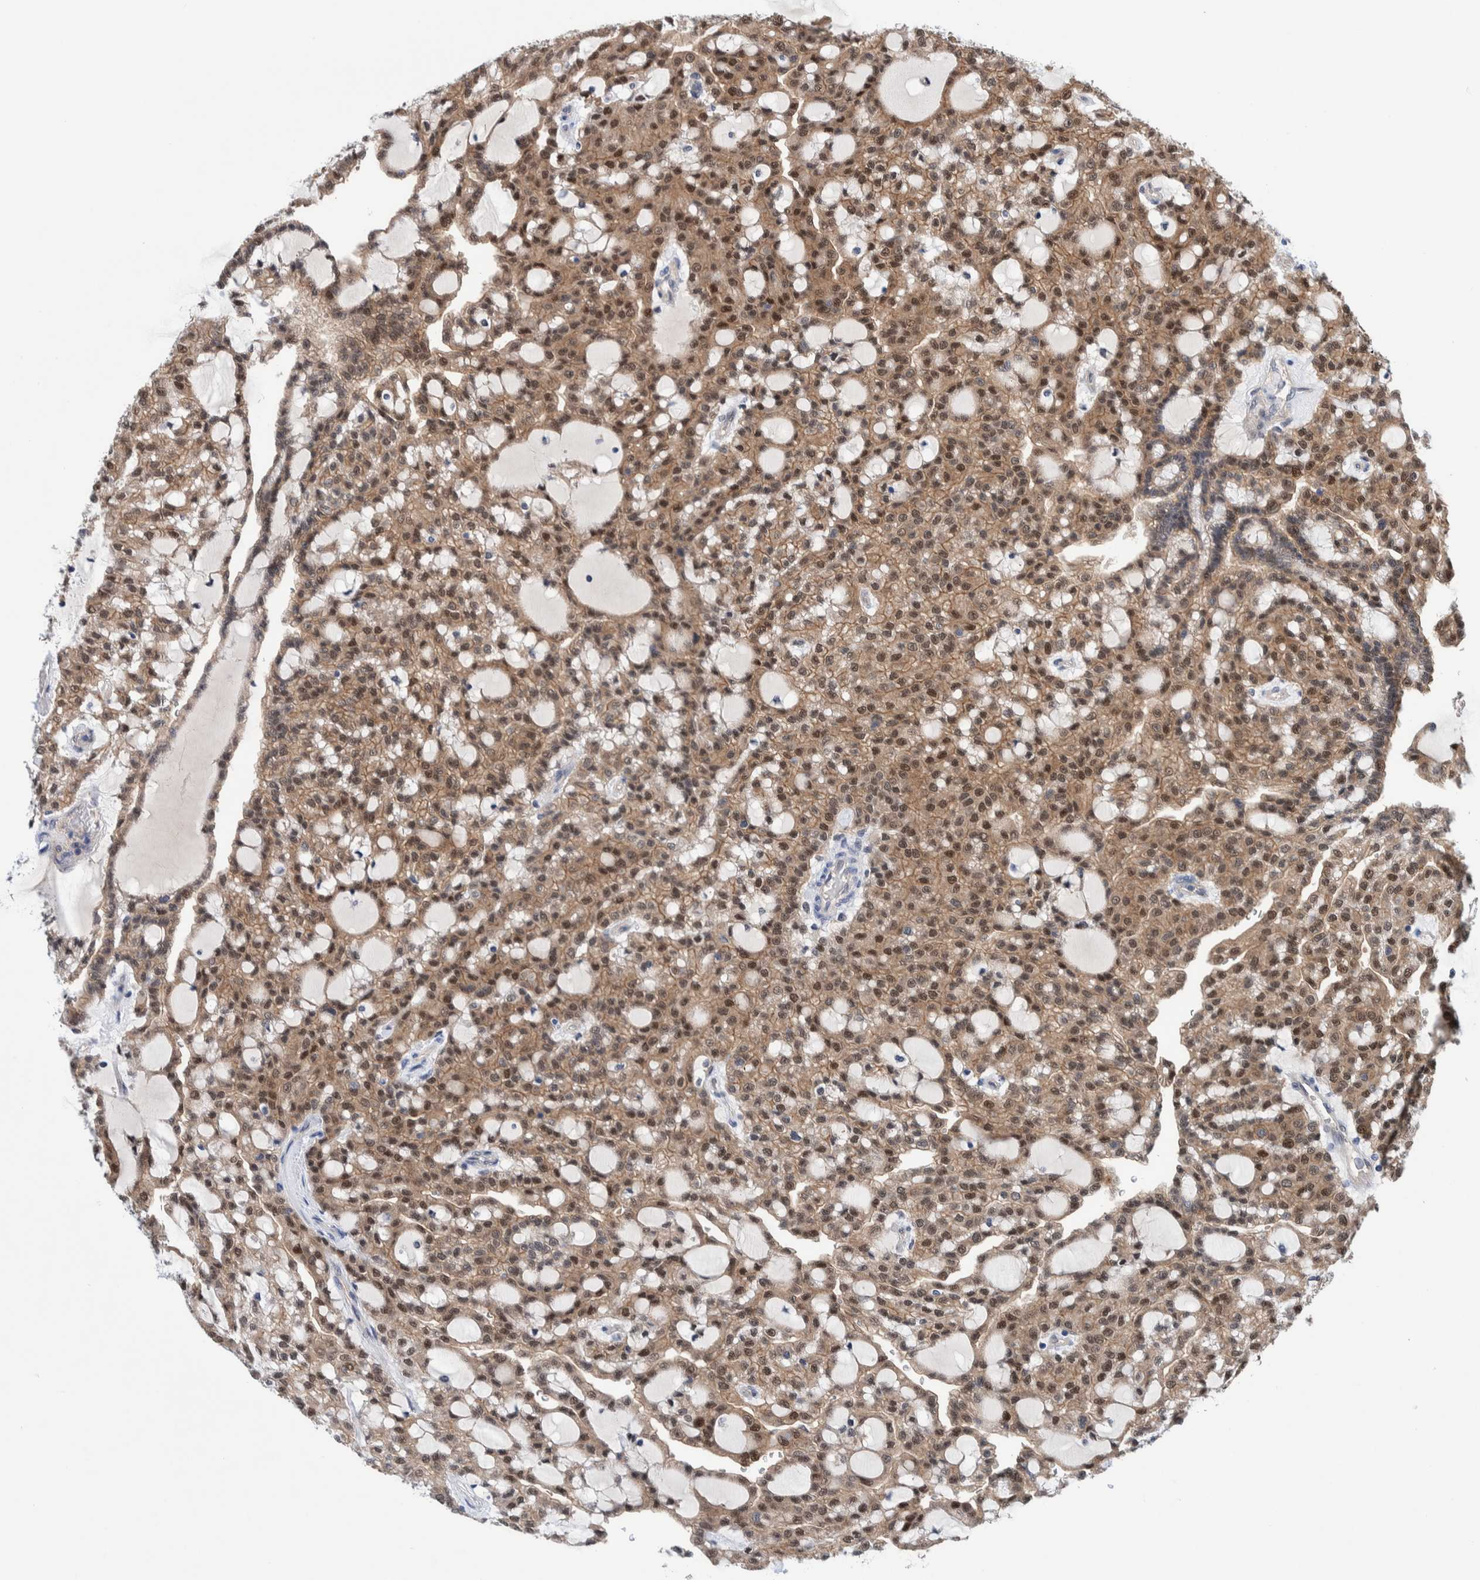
{"staining": {"intensity": "moderate", "quantity": ">75%", "location": "cytoplasmic/membranous,nuclear"}, "tissue": "renal cancer", "cell_type": "Tumor cells", "image_type": "cancer", "snomed": [{"axis": "morphology", "description": "Adenocarcinoma, NOS"}, {"axis": "topography", "description": "Kidney"}], "caption": "Immunohistochemistry (IHC) micrograph of neoplastic tissue: adenocarcinoma (renal) stained using immunohistochemistry (IHC) demonstrates medium levels of moderate protein expression localized specifically in the cytoplasmic/membranous and nuclear of tumor cells, appearing as a cytoplasmic/membranous and nuclear brown color.", "gene": "PFAS", "patient": {"sex": "male", "age": 63}}